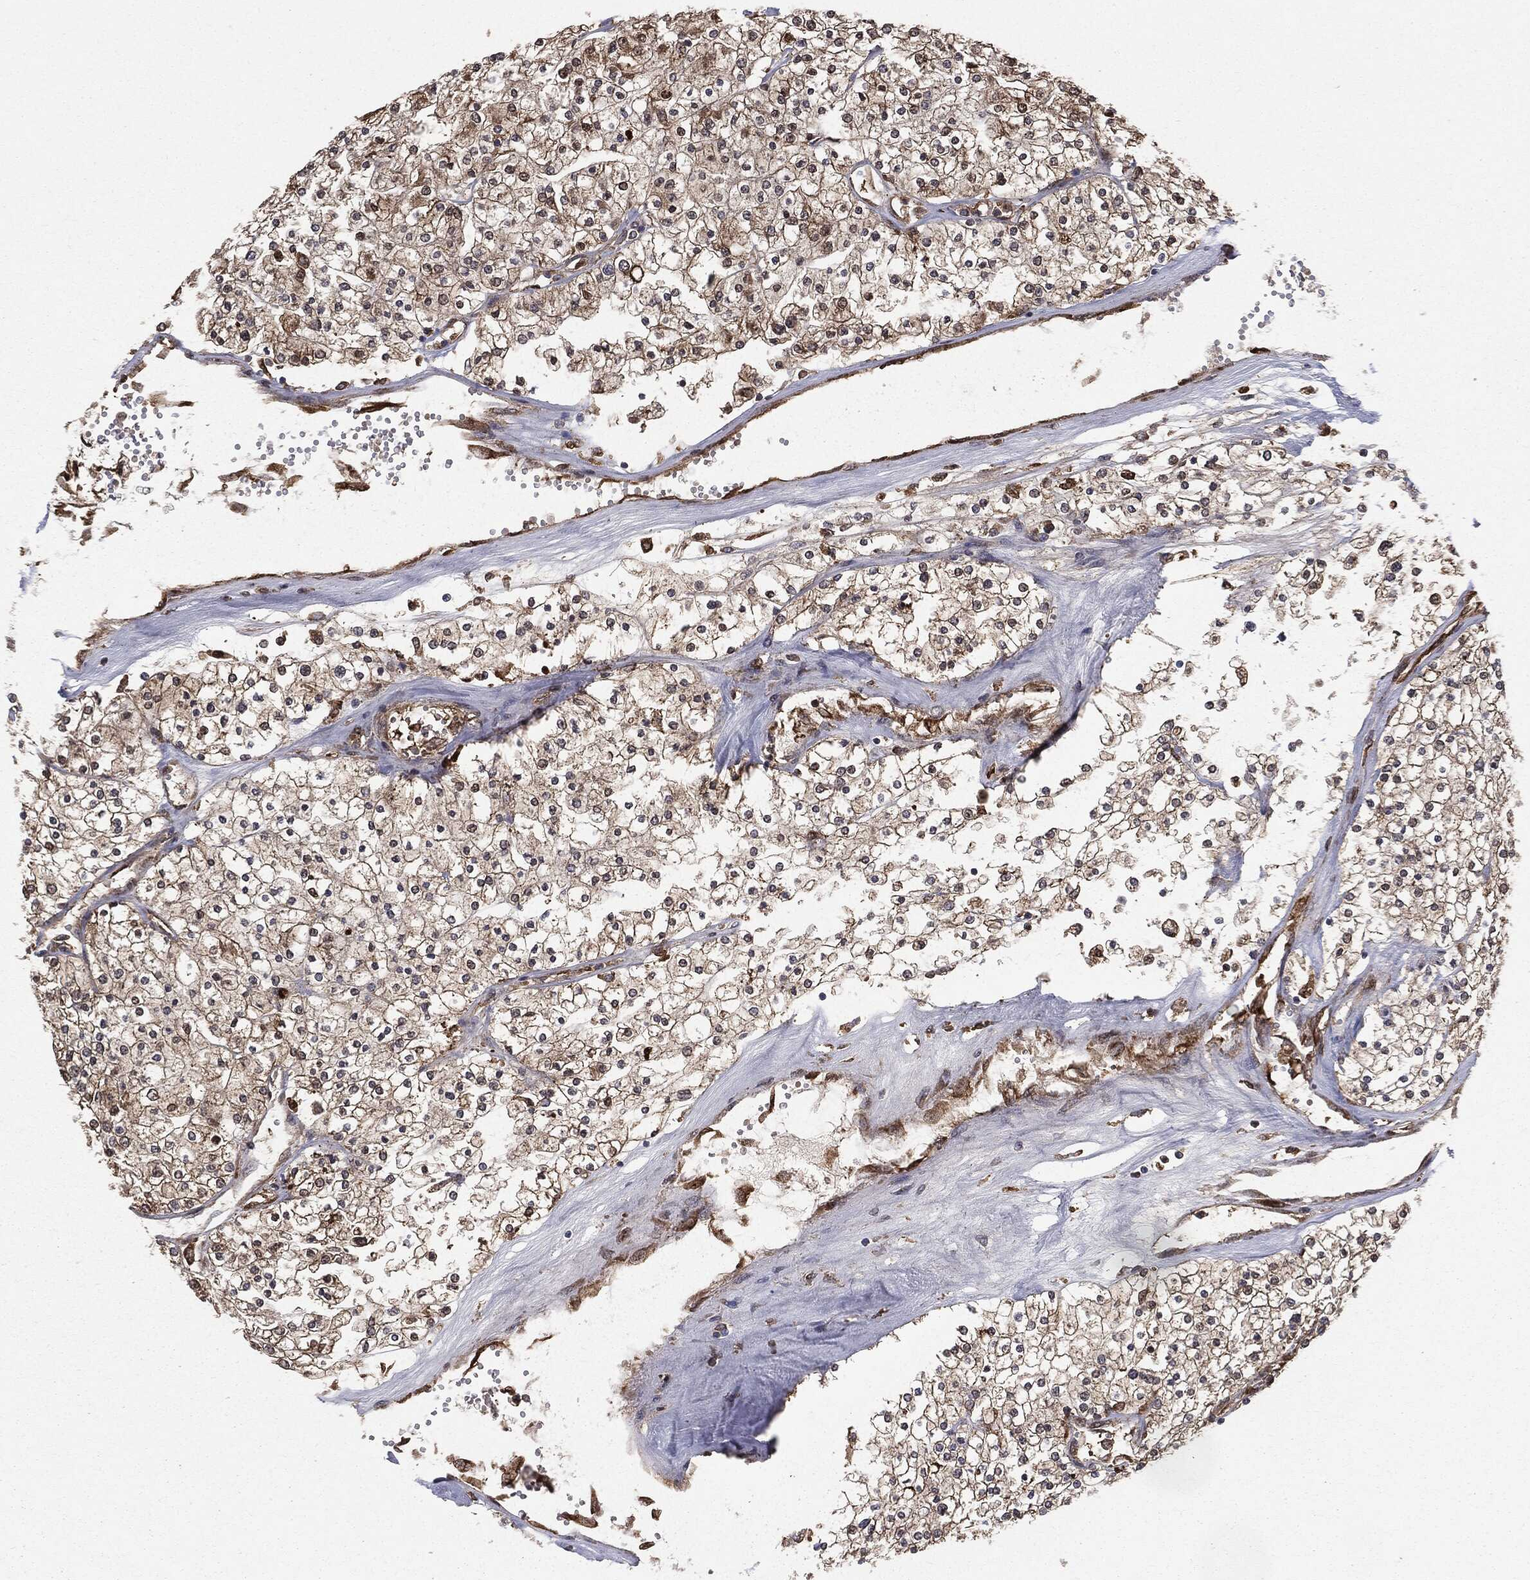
{"staining": {"intensity": "moderate", "quantity": "25%-75%", "location": "cytoplasmic/membranous"}, "tissue": "renal cancer", "cell_type": "Tumor cells", "image_type": "cancer", "snomed": [{"axis": "morphology", "description": "Adenocarcinoma, NOS"}, {"axis": "topography", "description": "Kidney"}], "caption": "Tumor cells display moderate cytoplasmic/membranous expression in approximately 25%-75% of cells in renal cancer.", "gene": "NME1", "patient": {"sex": "male", "age": 80}}